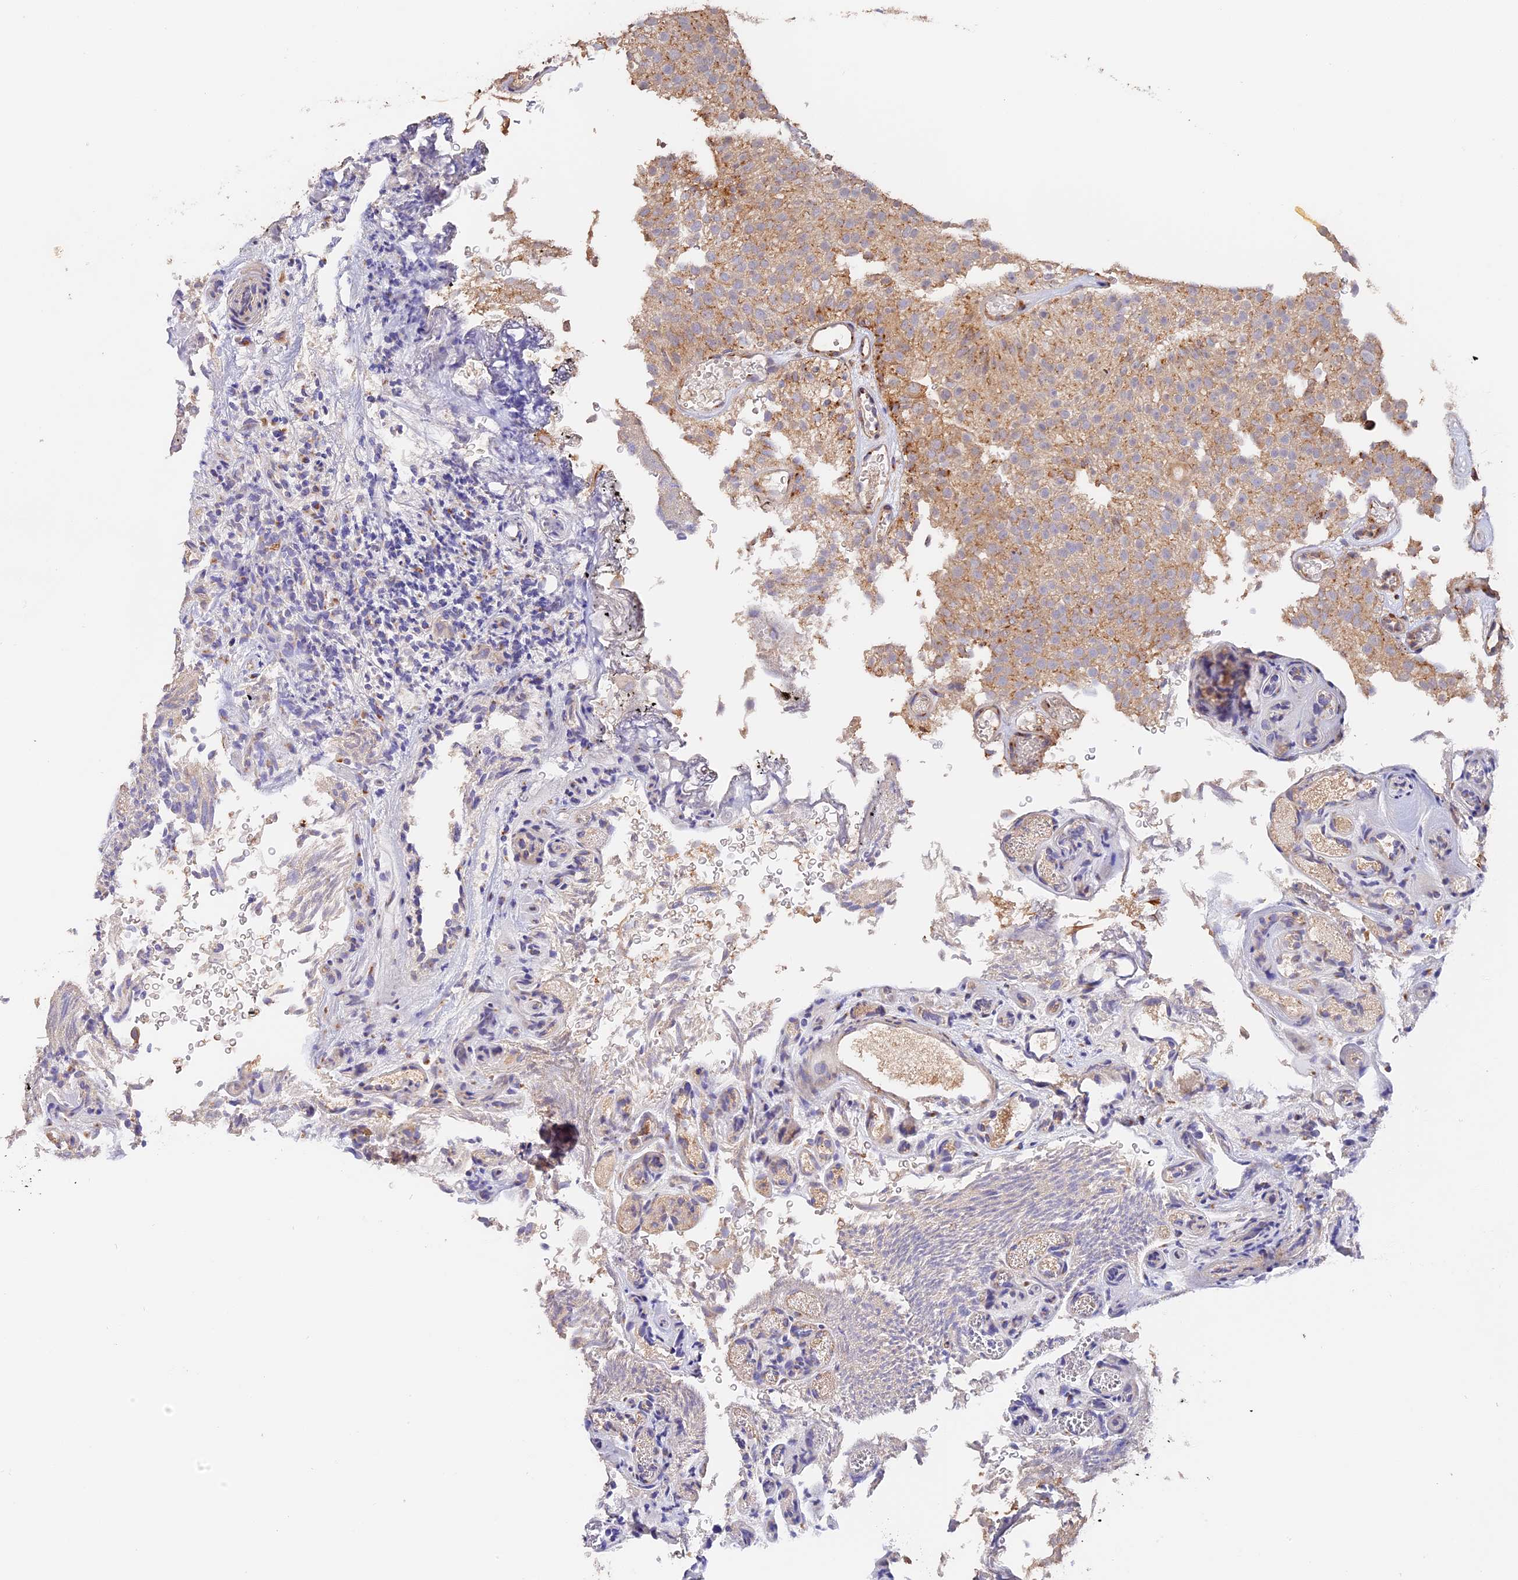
{"staining": {"intensity": "moderate", "quantity": ">75%", "location": "cytoplasmic/membranous"}, "tissue": "urothelial cancer", "cell_type": "Tumor cells", "image_type": "cancer", "snomed": [{"axis": "morphology", "description": "Urothelial carcinoma, Low grade"}, {"axis": "topography", "description": "Urinary bladder"}], "caption": "The immunohistochemical stain shows moderate cytoplasmic/membranous staining in tumor cells of urothelial cancer tissue.", "gene": "TANGO6", "patient": {"sex": "male", "age": 78}}